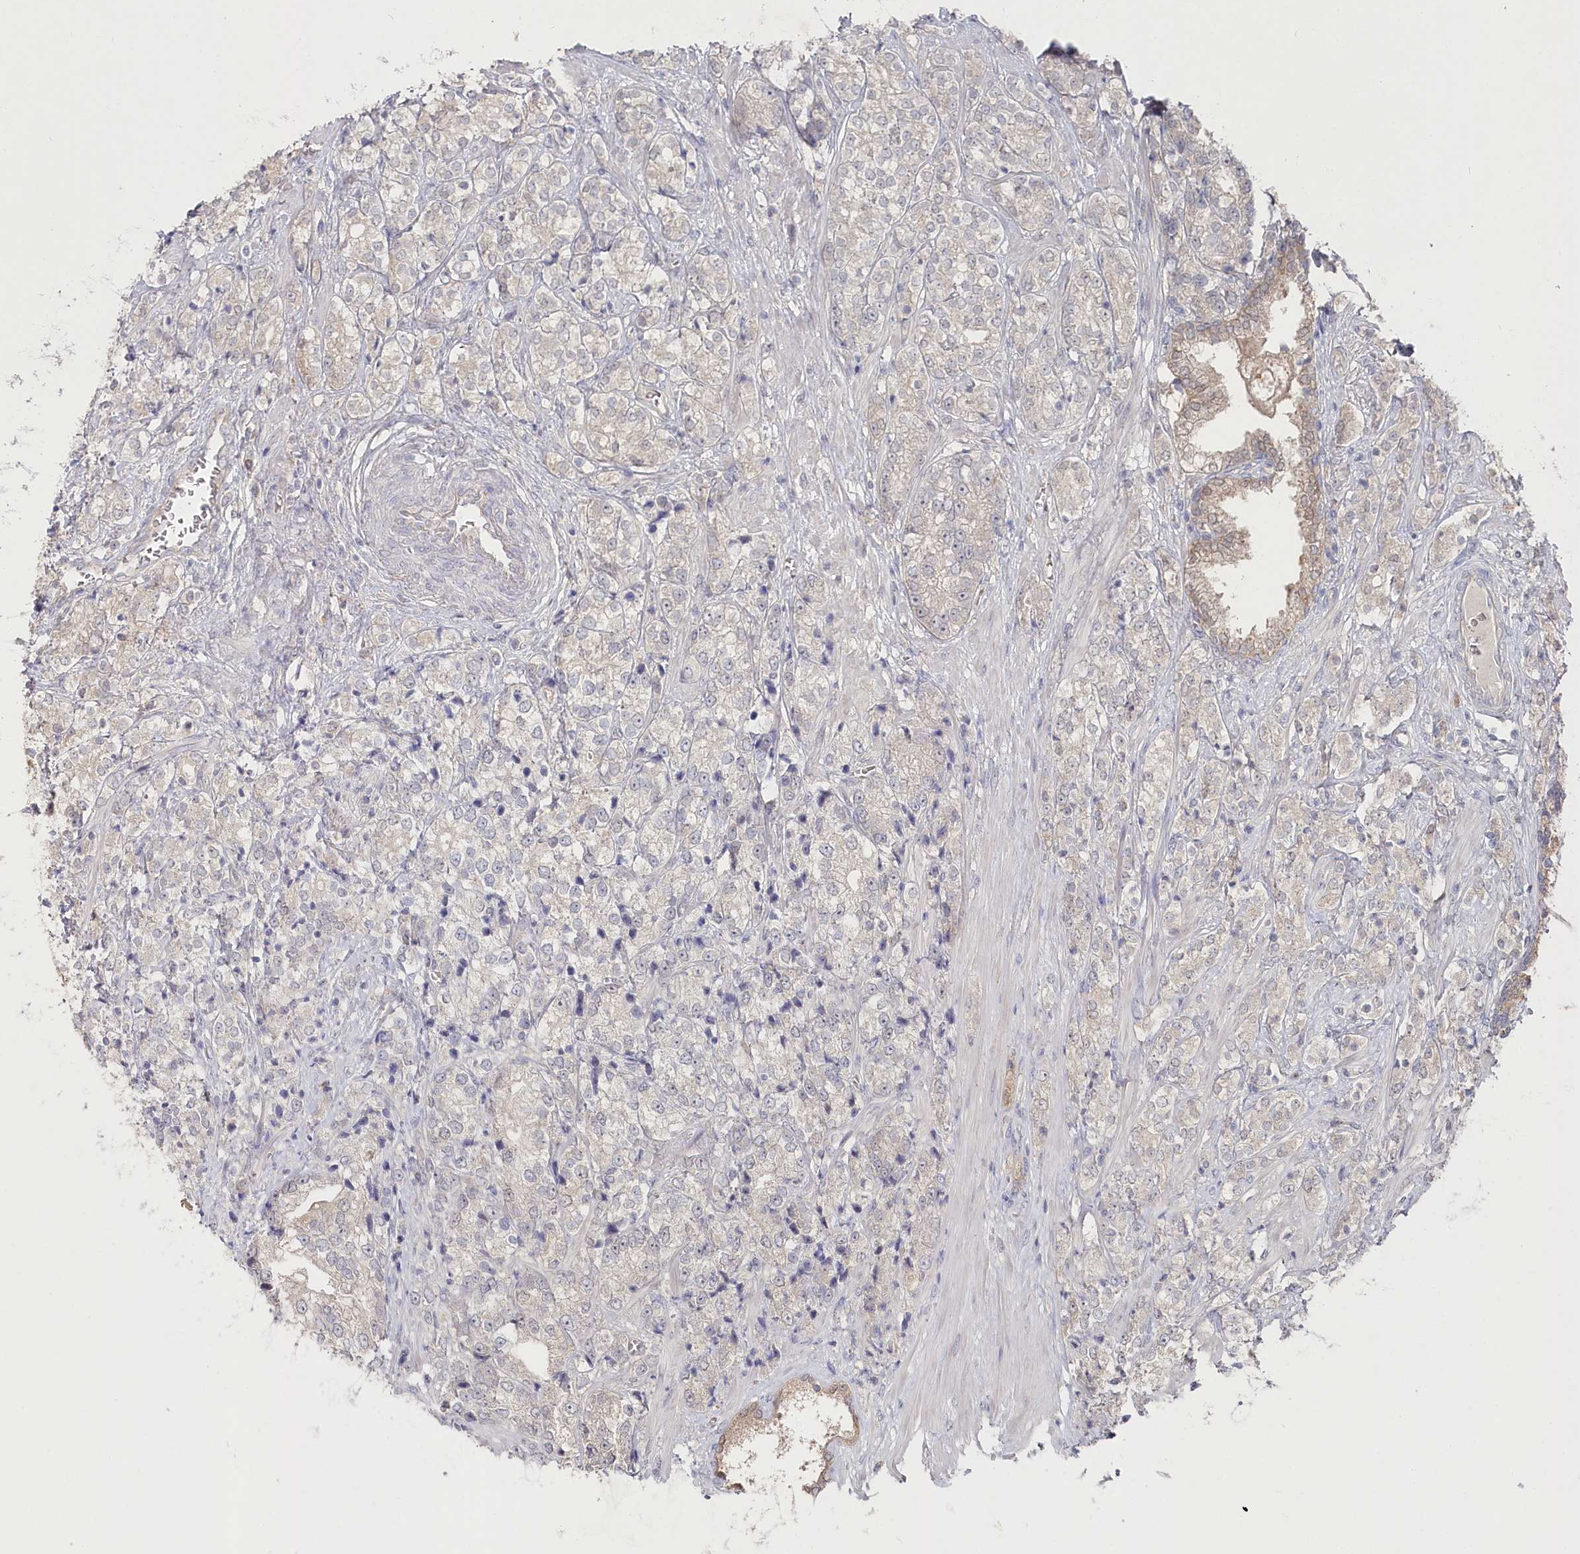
{"staining": {"intensity": "negative", "quantity": "none", "location": "none"}, "tissue": "prostate cancer", "cell_type": "Tumor cells", "image_type": "cancer", "snomed": [{"axis": "morphology", "description": "Adenocarcinoma, High grade"}, {"axis": "topography", "description": "Prostate"}], "caption": "Photomicrograph shows no protein positivity in tumor cells of prostate cancer tissue.", "gene": "TGFBRAP1", "patient": {"sex": "male", "age": 69}}